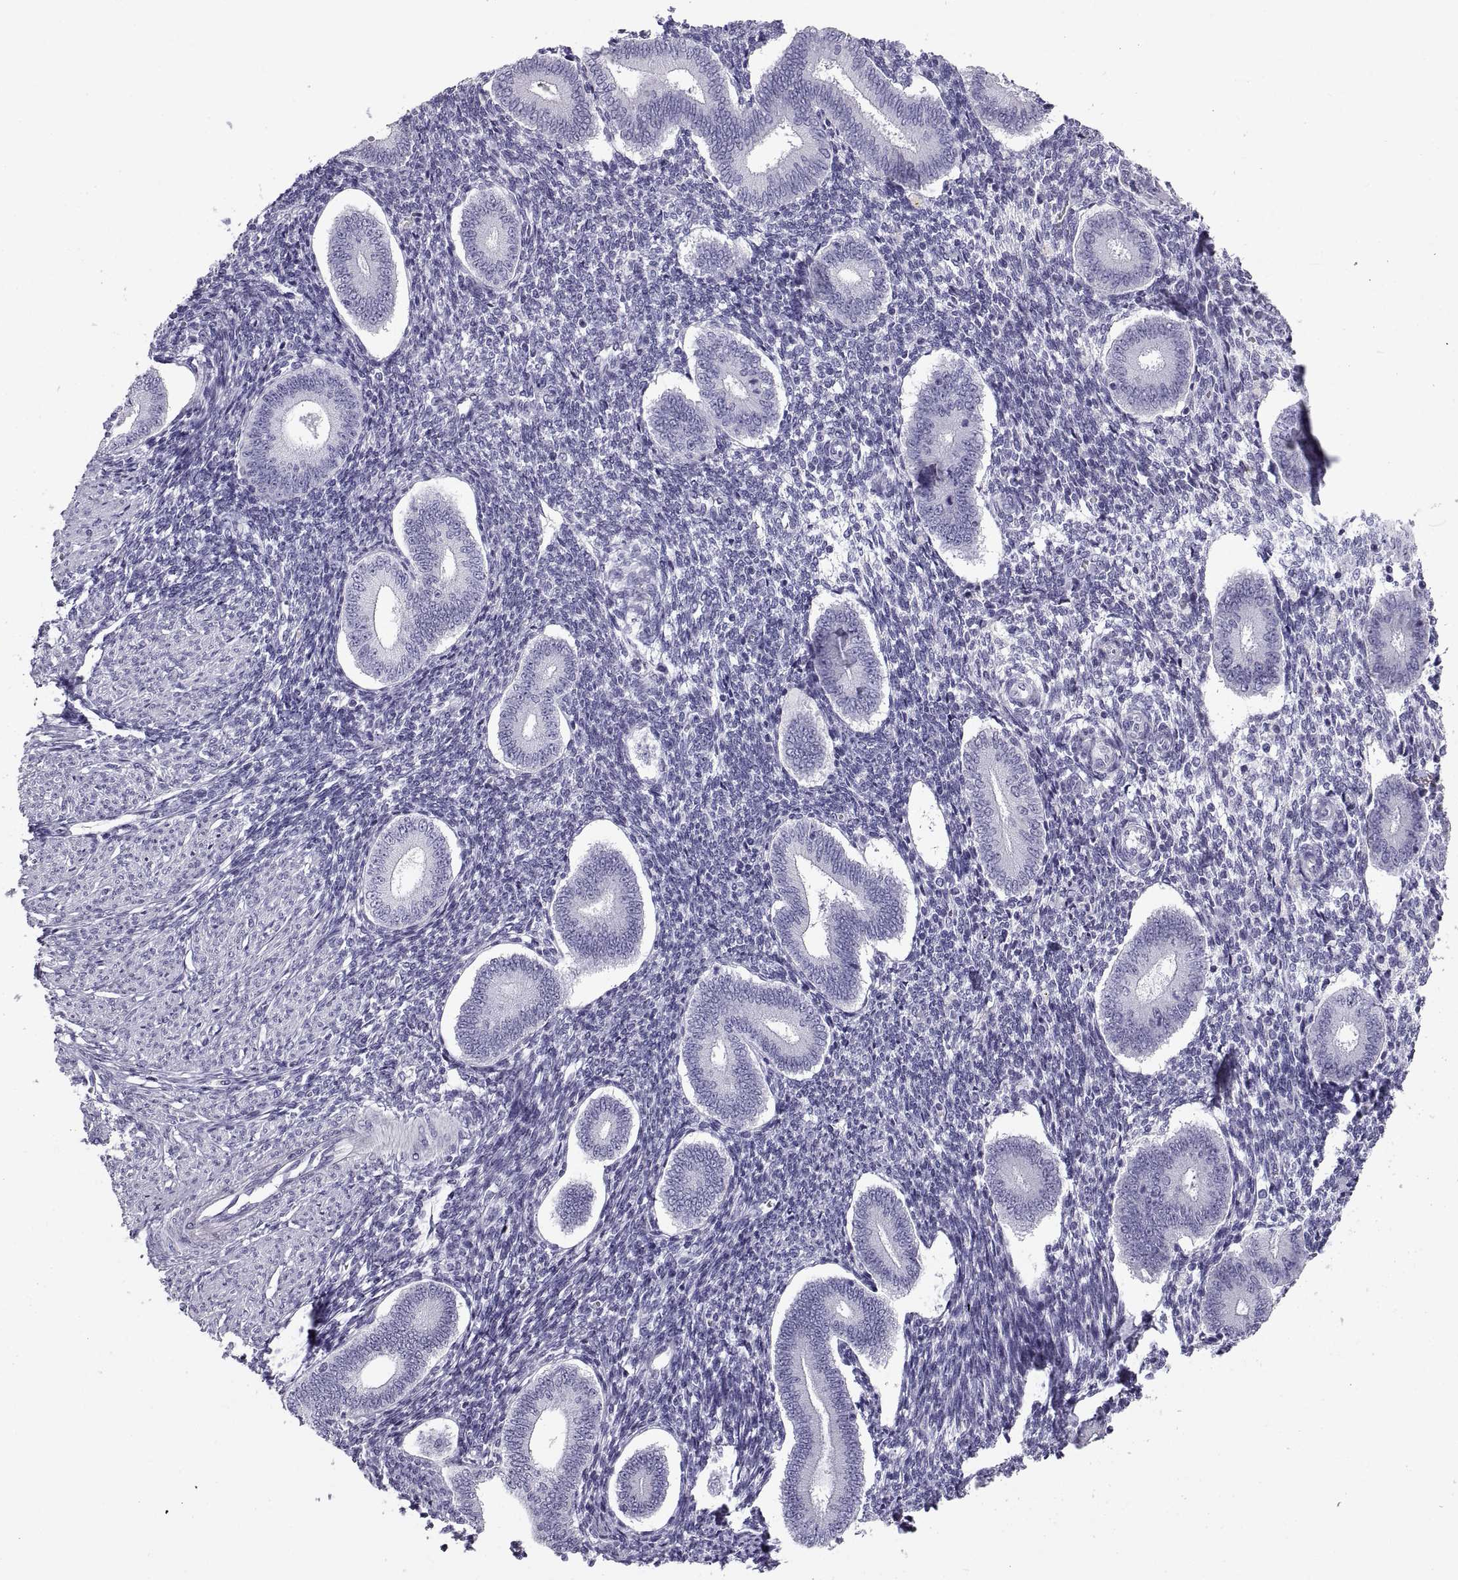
{"staining": {"intensity": "negative", "quantity": "none", "location": "none"}, "tissue": "endometrium", "cell_type": "Cells in endometrial stroma", "image_type": "normal", "snomed": [{"axis": "morphology", "description": "Normal tissue, NOS"}, {"axis": "topography", "description": "Endometrium"}], "caption": "Protein analysis of unremarkable endometrium displays no significant staining in cells in endometrial stroma.", "gene": "RLBP1", "patient": {"sex": "female", "age": 40}}